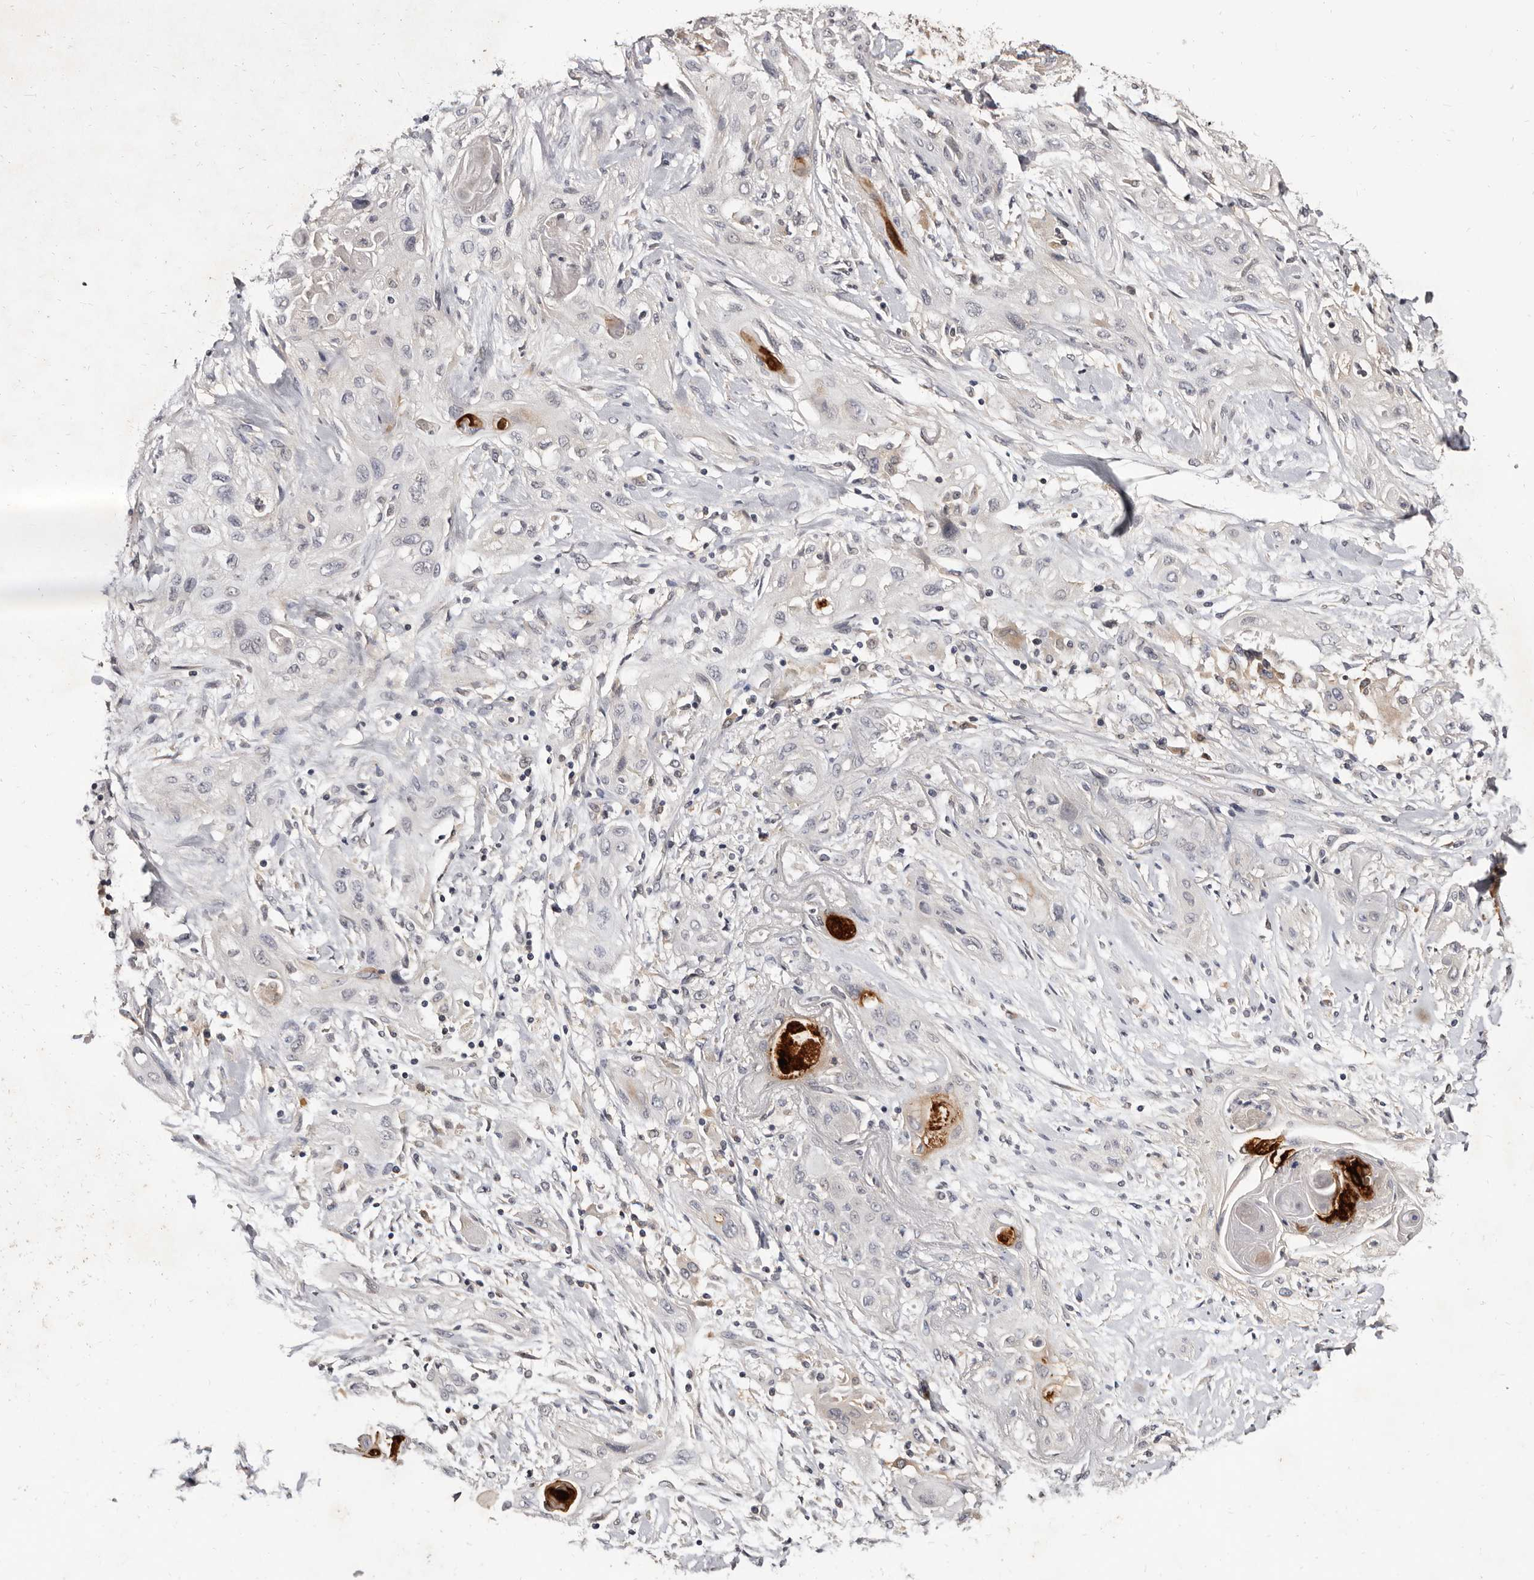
{"staining": {"intensity": "negative", "quantity": "none", "location": "none"}, "tissue": "lung cancer", "cell_type": "Tumor cells", "image_type": "cancer", "snomed": [{"axis": "morphology", "description": "Squamous cell carcinoma, NOS"}, {"axis": "topography", "description": "Lung"}], "caption": "Lung cancer (squamous cell carcinoma) was stained to show a protein in brown. There is no significant positivity in tumor cells.", "gene": "INAVA", "patient": {"sex": "female", "age": 47}}